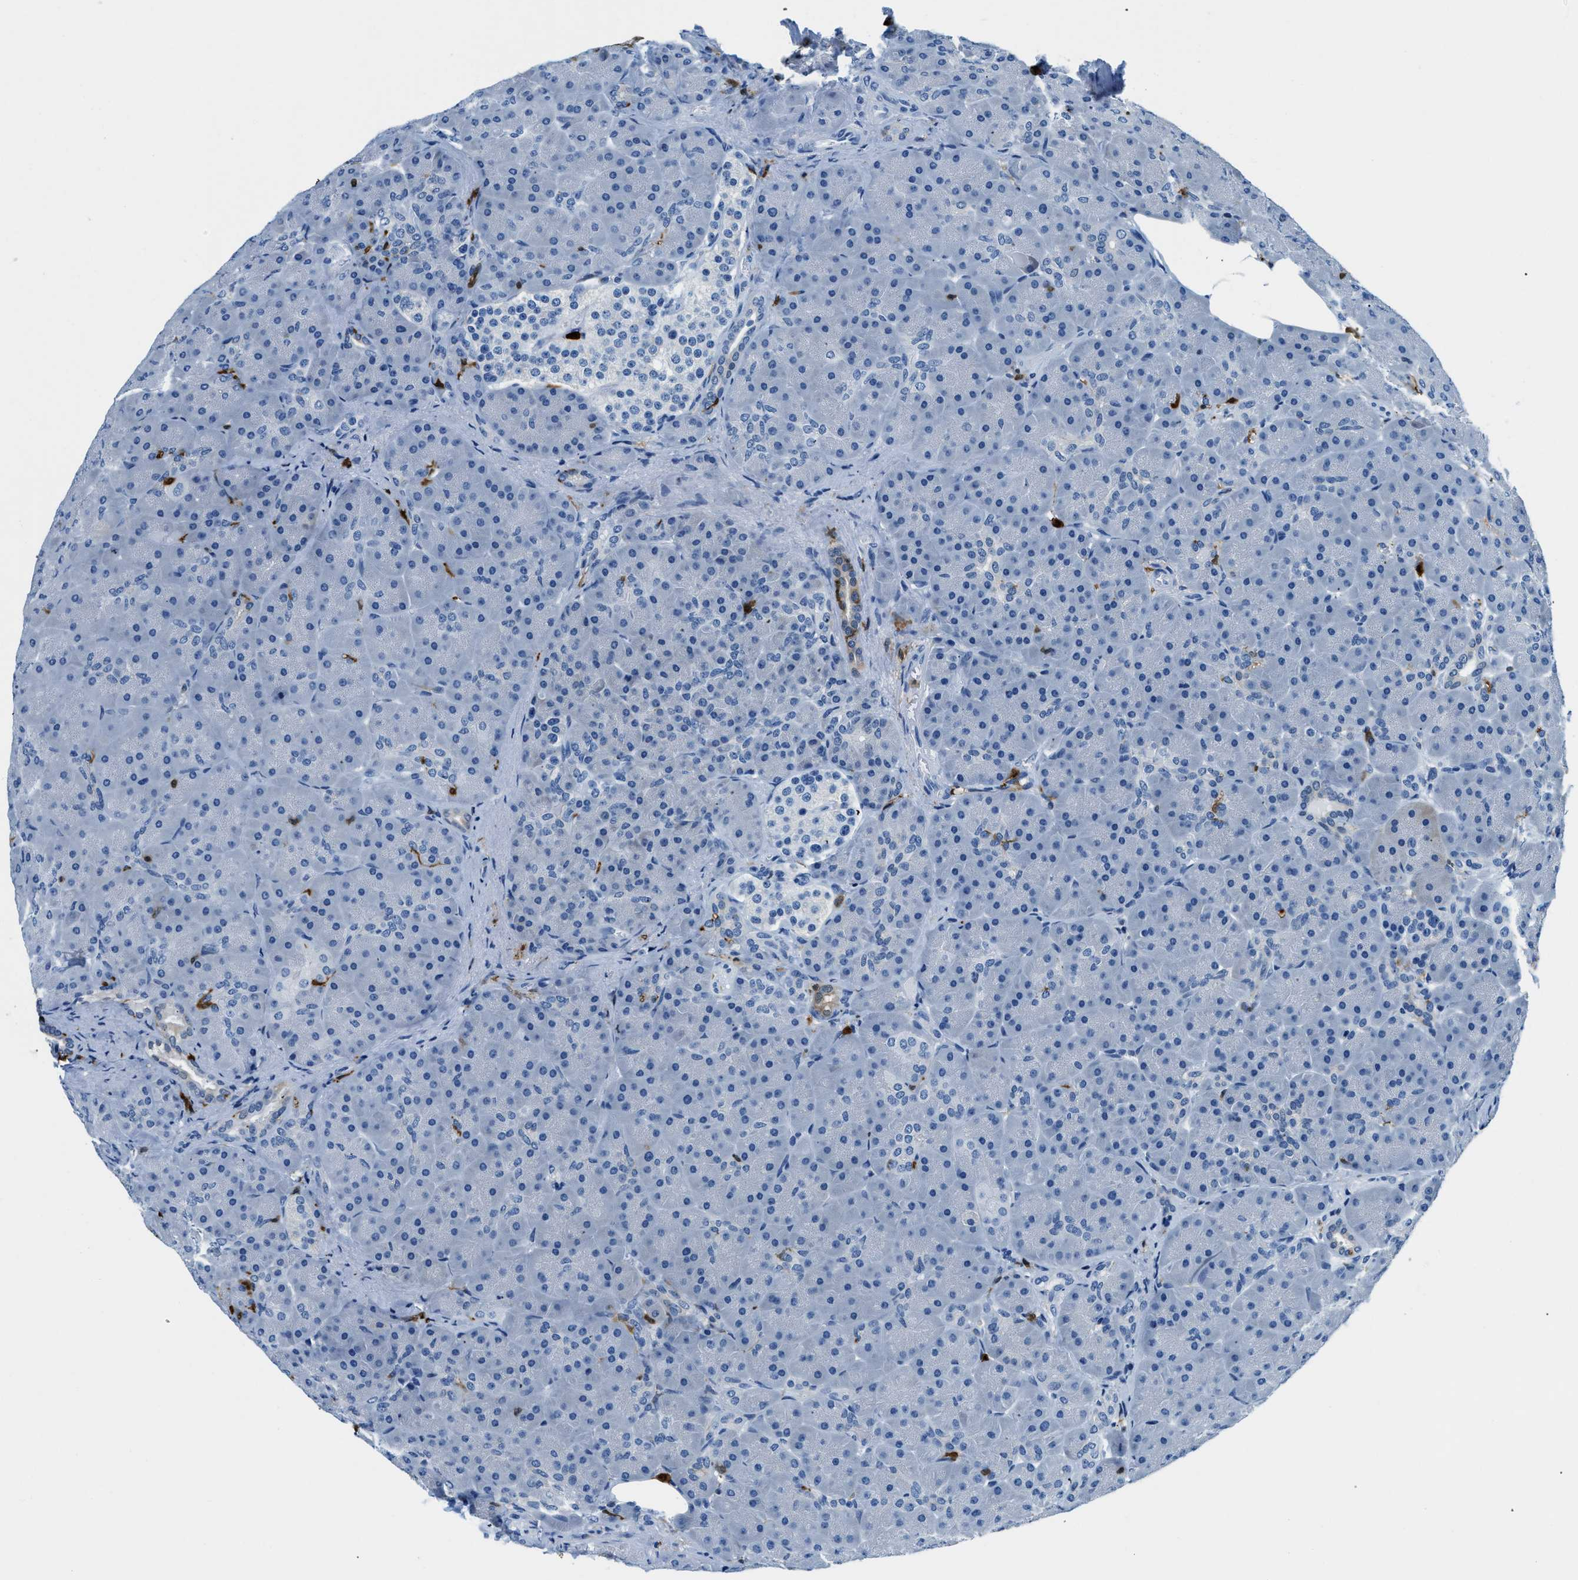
{"staining": {"intensity": "negative", "quantity": "none", "location": "none"}, "tissue": "pancreas", "cell_type": "Exocrine glandular cells", "image_type": "normal", "snomed": [{"axis": "morphology", "description": "Normal tissue, NOS"}, {"axis": "topography", "description": "Pancreas"}], "caption": "The photomicrograph exhibits no staining of exocrine glandular cells in normal pancreas.", "gene": "CAPG", "patient": {"sex": "male", "age": 66}}